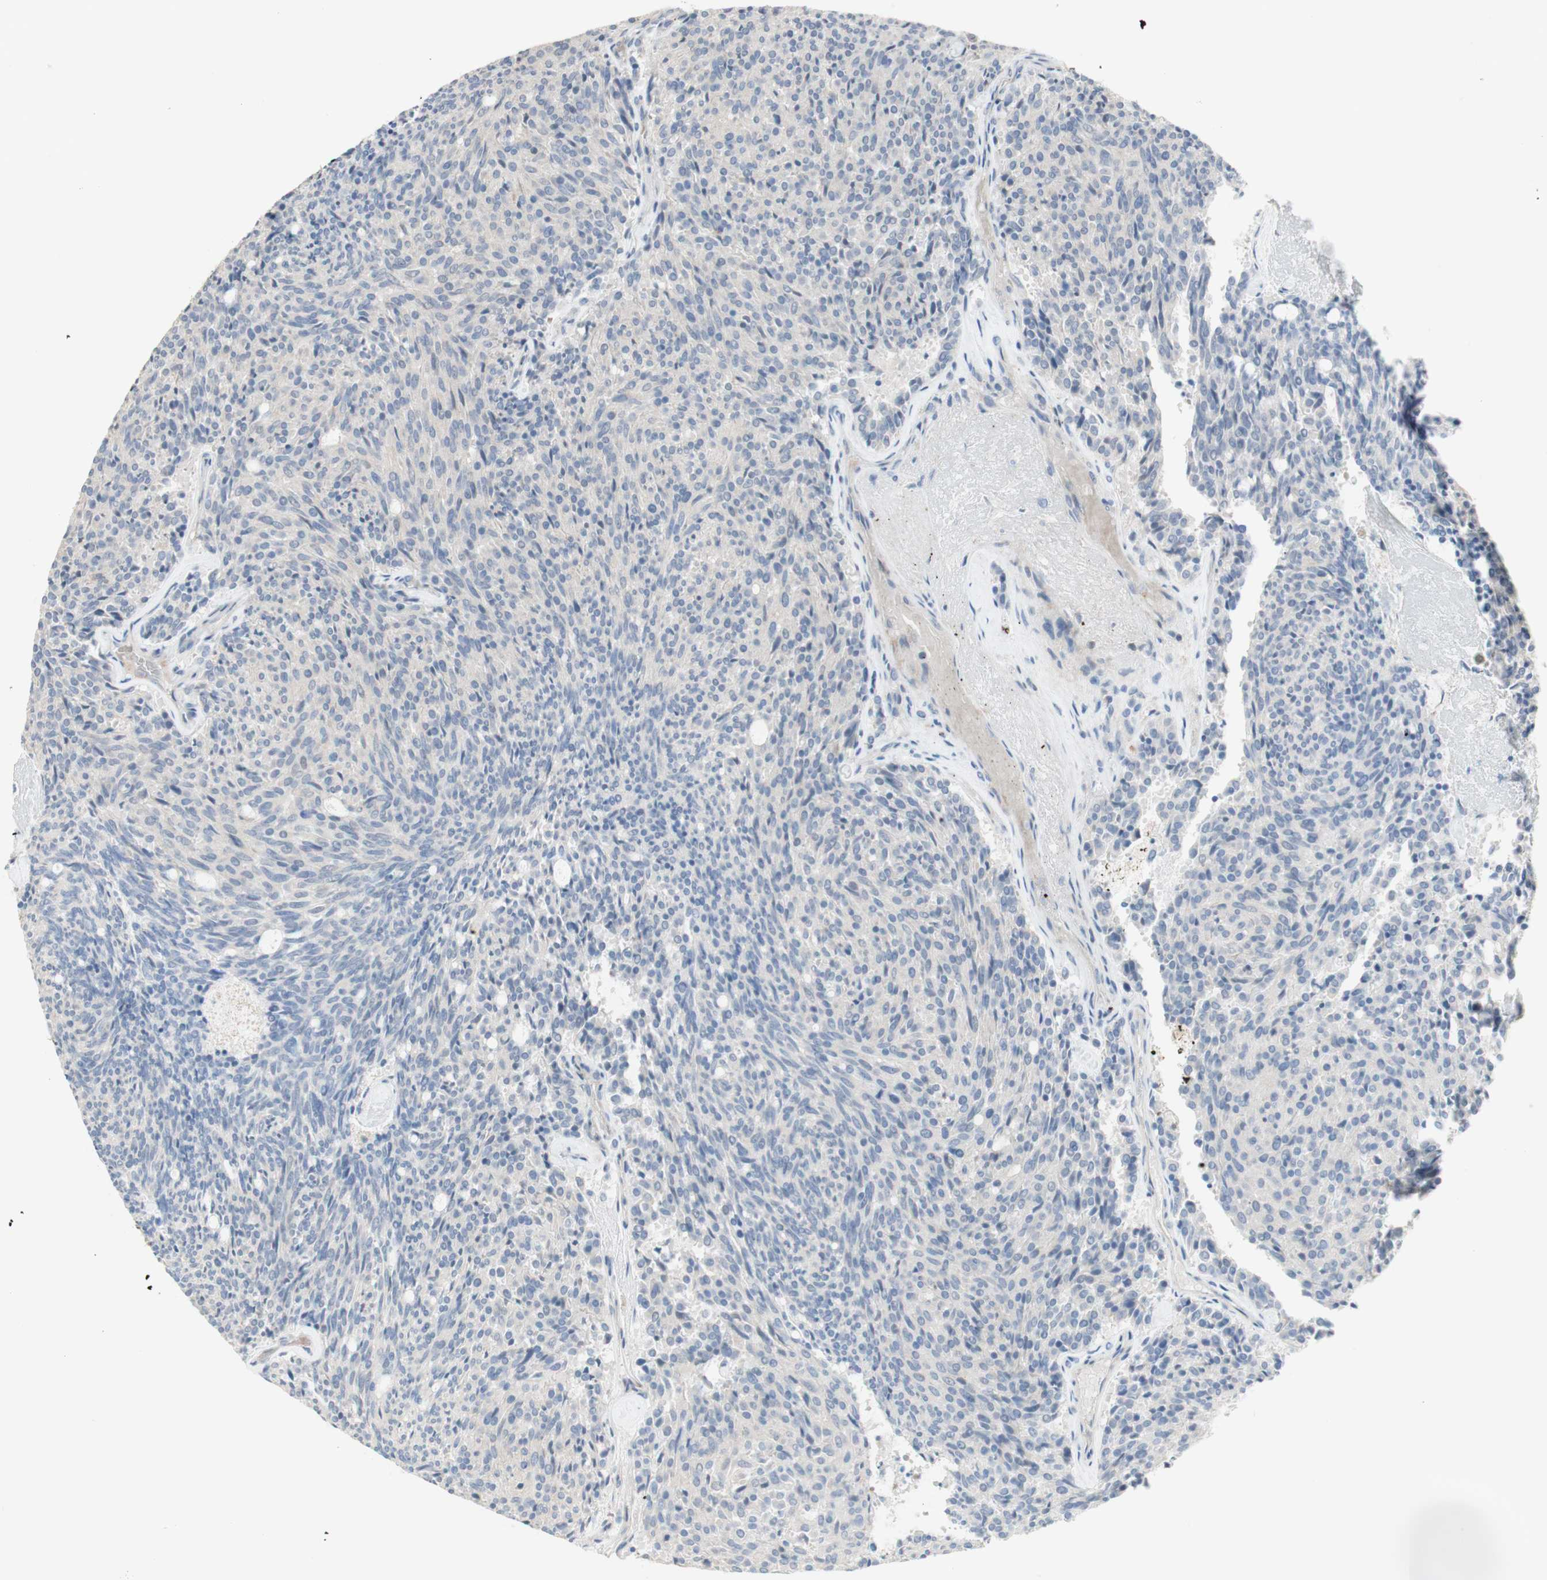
{"staining": {"intensity": "negative", "quantity": "none", "location": "none"}, "tissue": "carcinoid", "cell_type": "Tumor cells", "image_type": "cancer", "snomed": [{"axis": "morphology", "description": "Carcinoid, malignant, NOS"}, {"axis": "topography", "description": "Pancreas"}], "caption": "Immunohistochemical staining of carcinoid shows no significant positivity in tumor cells.", "gene": "MANEA", "patient": {"sex": "female", "age": 54}}